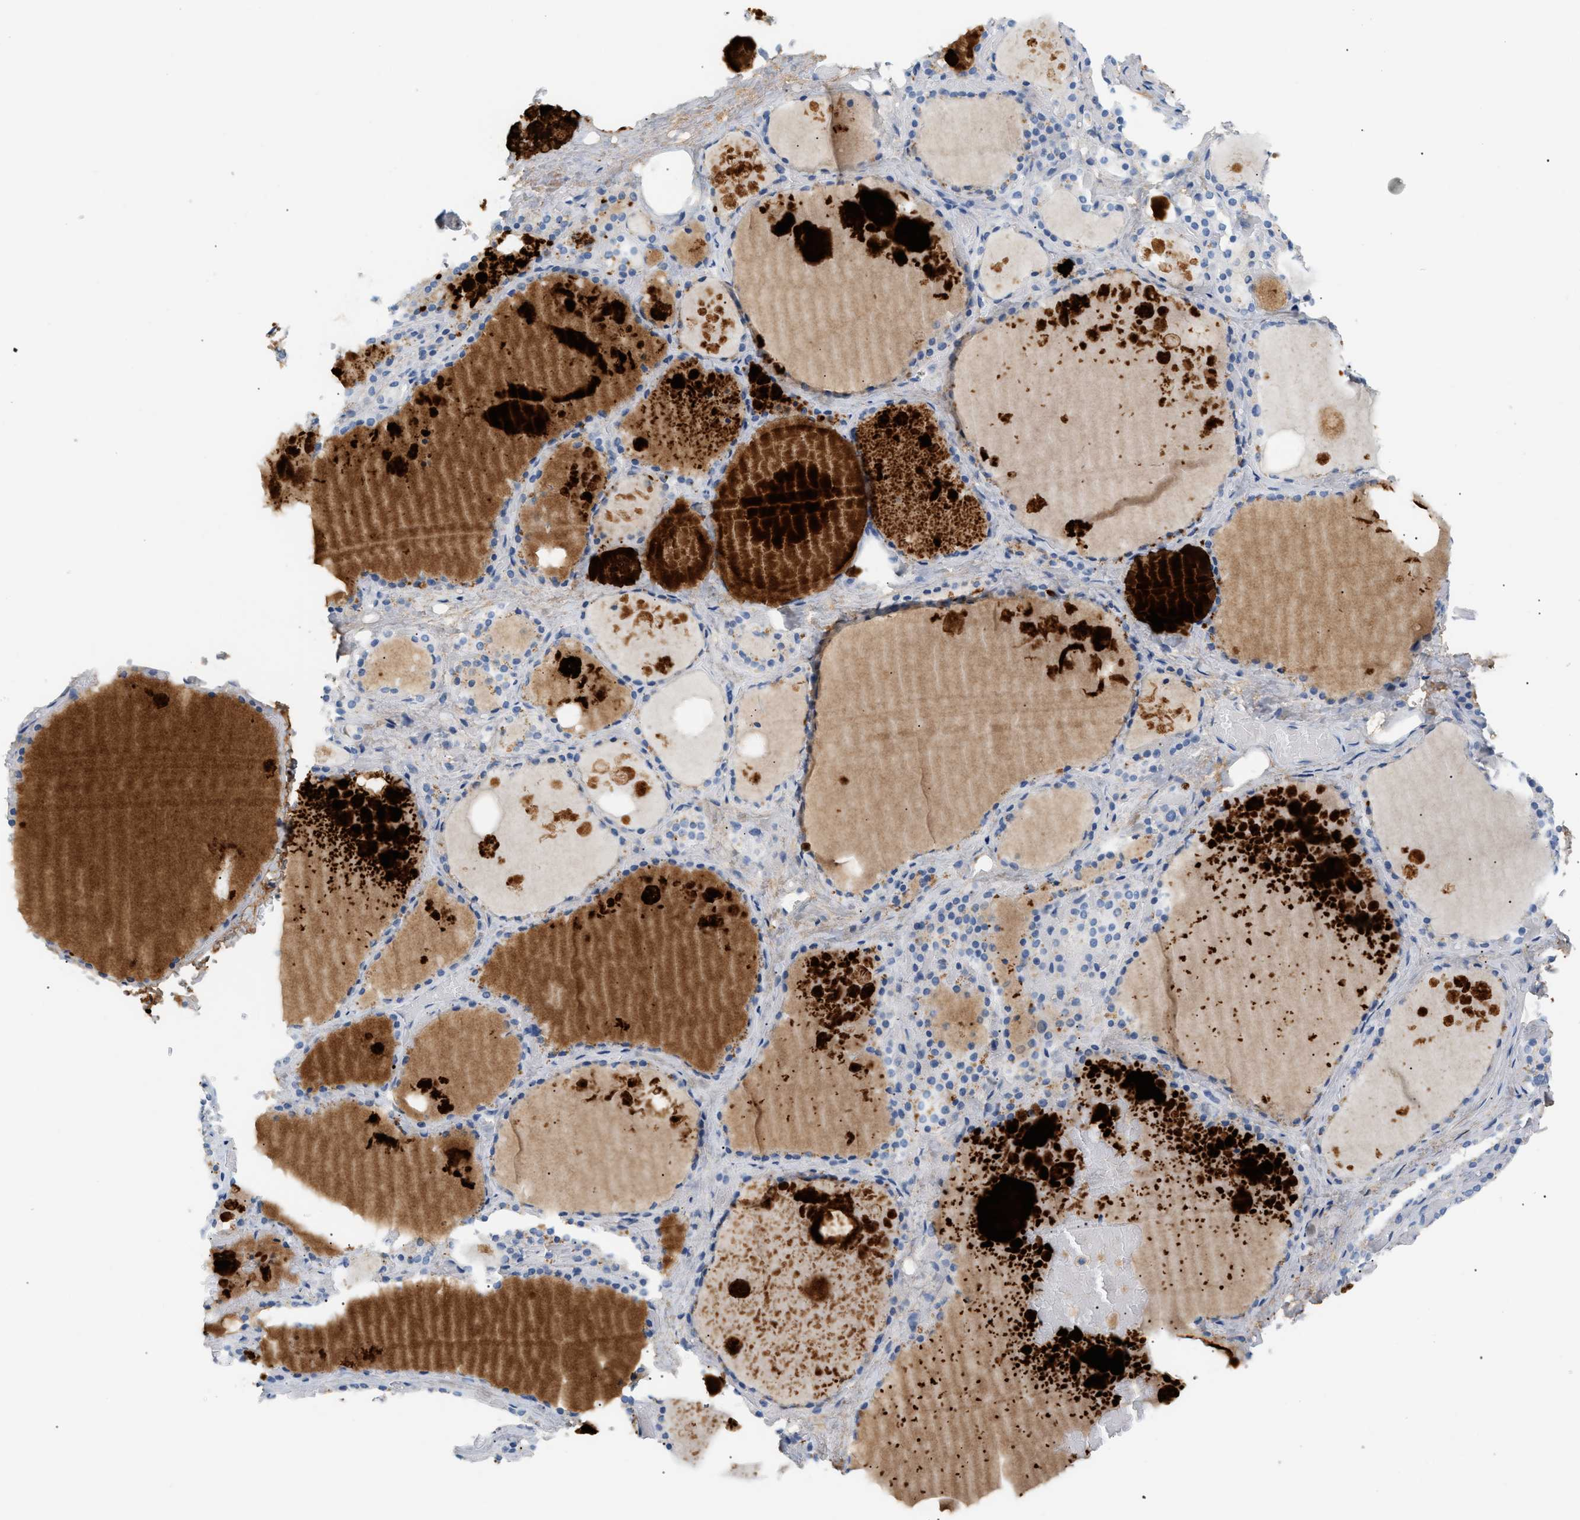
{"staining": {"intensity": "moderate", "quantity": "25%-75%", "location": "cytoplasmic/membranous"}, "tissue": "thyroid gland", "cell_type": "Glandular cells", "image_type": "normal", "snomed": [{"axis": "morphology", "description": "Normal tissue, NOS"}, {"axis": "topography", "description": "Thyroid gland"}], "caption": "Immunohistochemistry (IHC) histopathology image of benign thyroid gland: human thyroid gland stained using immunohistochemistry (IHC) shows medium levels of moderate protein expression localized specifically in the cytoplasmic/membranous of glandular cells, appearing as a cytoplasmic/membranous brown color.", "gene": "CFH", "patient": {"sex": "male", "age": 61}}